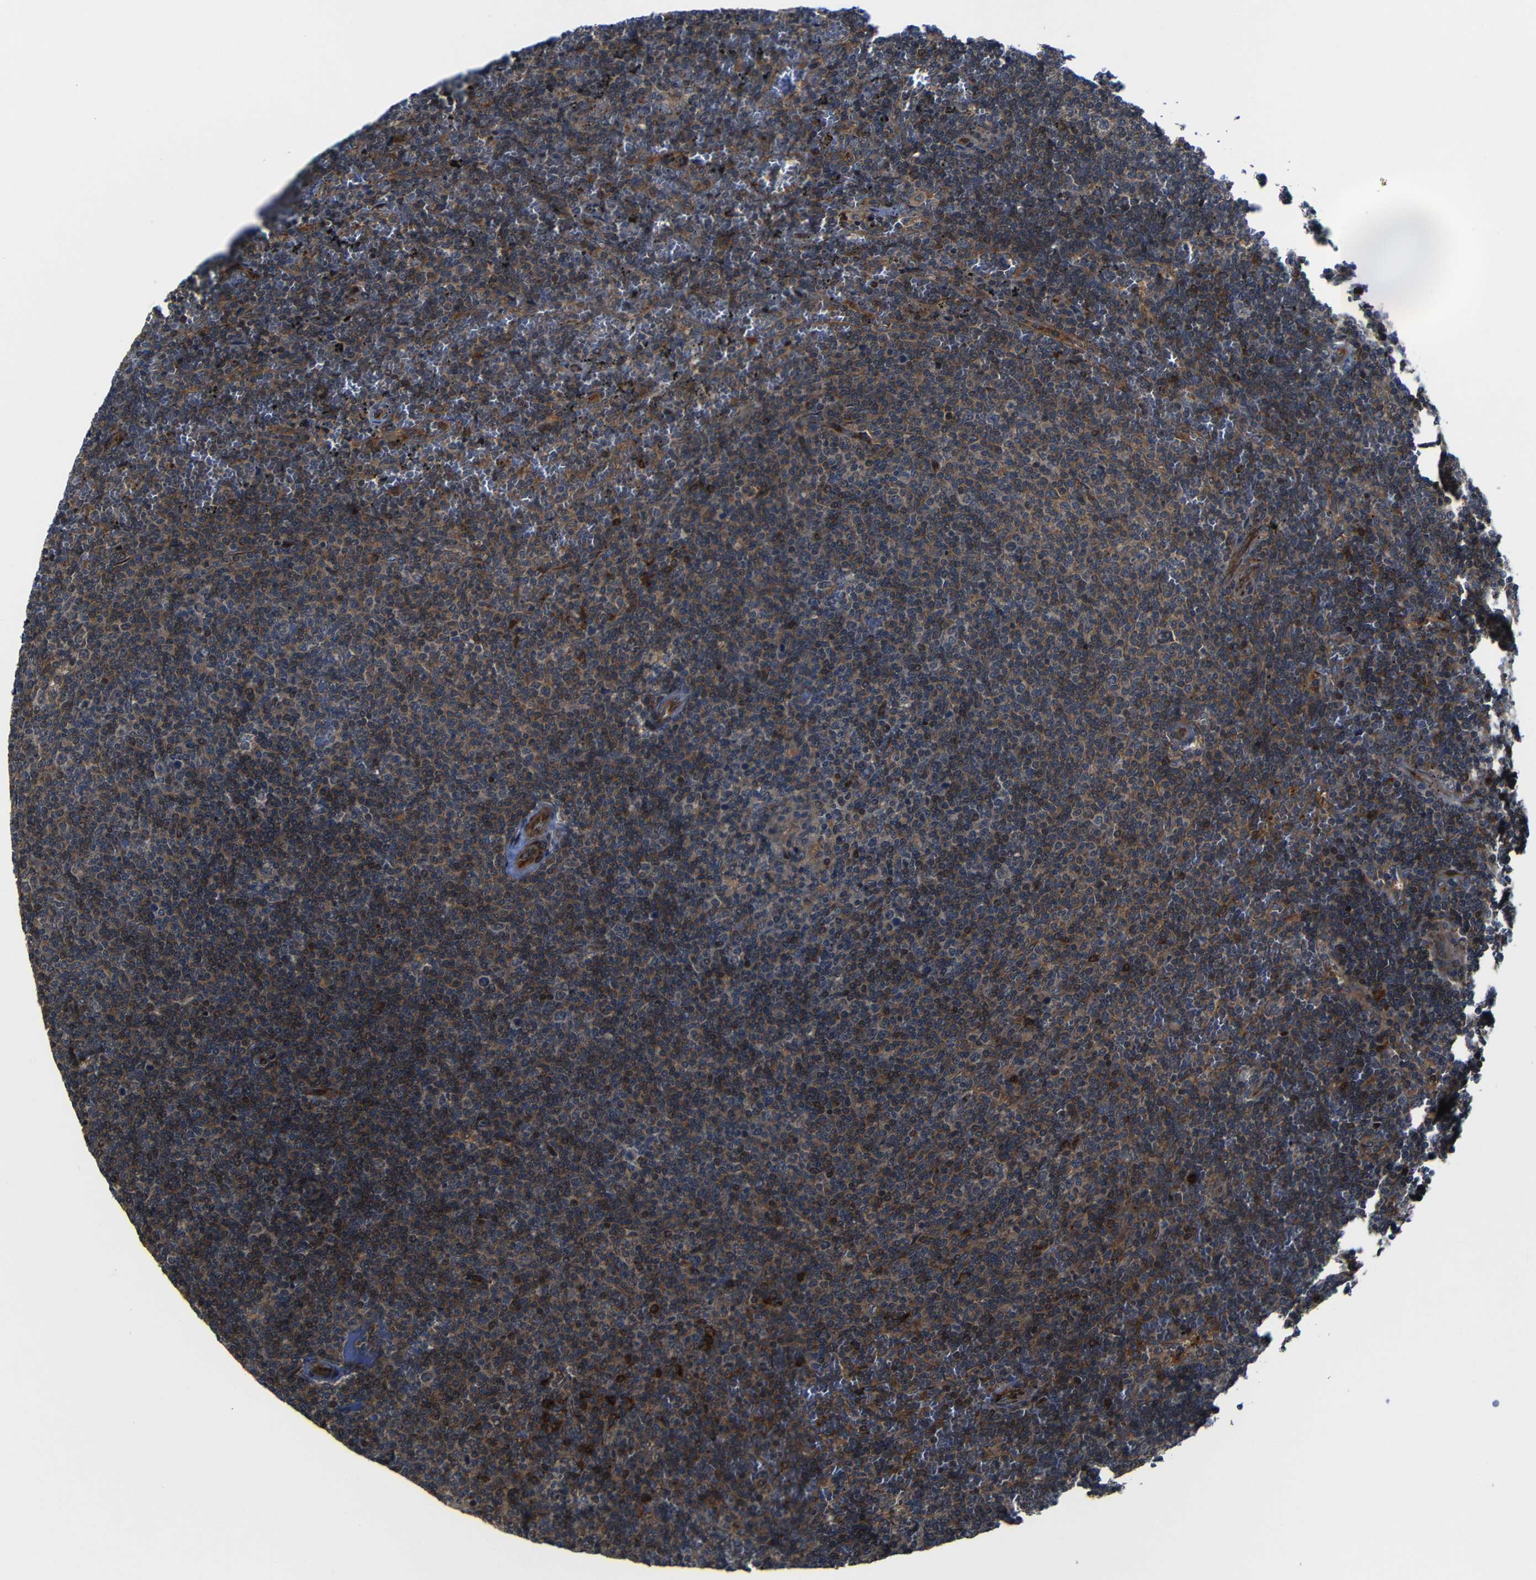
{"staining": {"intensity": "strong", "quantity": "25%-75%", "location": "cytoplasmic/membranous"}, "tissue": "lymphoma", "cell_type": "Tumor cells", "image_type": "cancer", "snomed": [{"axis": "morphology", "description": "Malignant lymphoma, non-Hodgkin's type, Low grade"}, {"axis": "topography", "description": "Spleen"}], "caption": "Malignant lymphoma, non-Hodgkin's type (low-grade) was stained to show a protein in brown. There is high levels of strong cytoplasmic/membranous staining in about 25%-75% of tumor cells. (IHC, brightfield microscopy, high magnification).", "gene": "KIAA0513", "patient": {"sex": "female", "age": 50}}